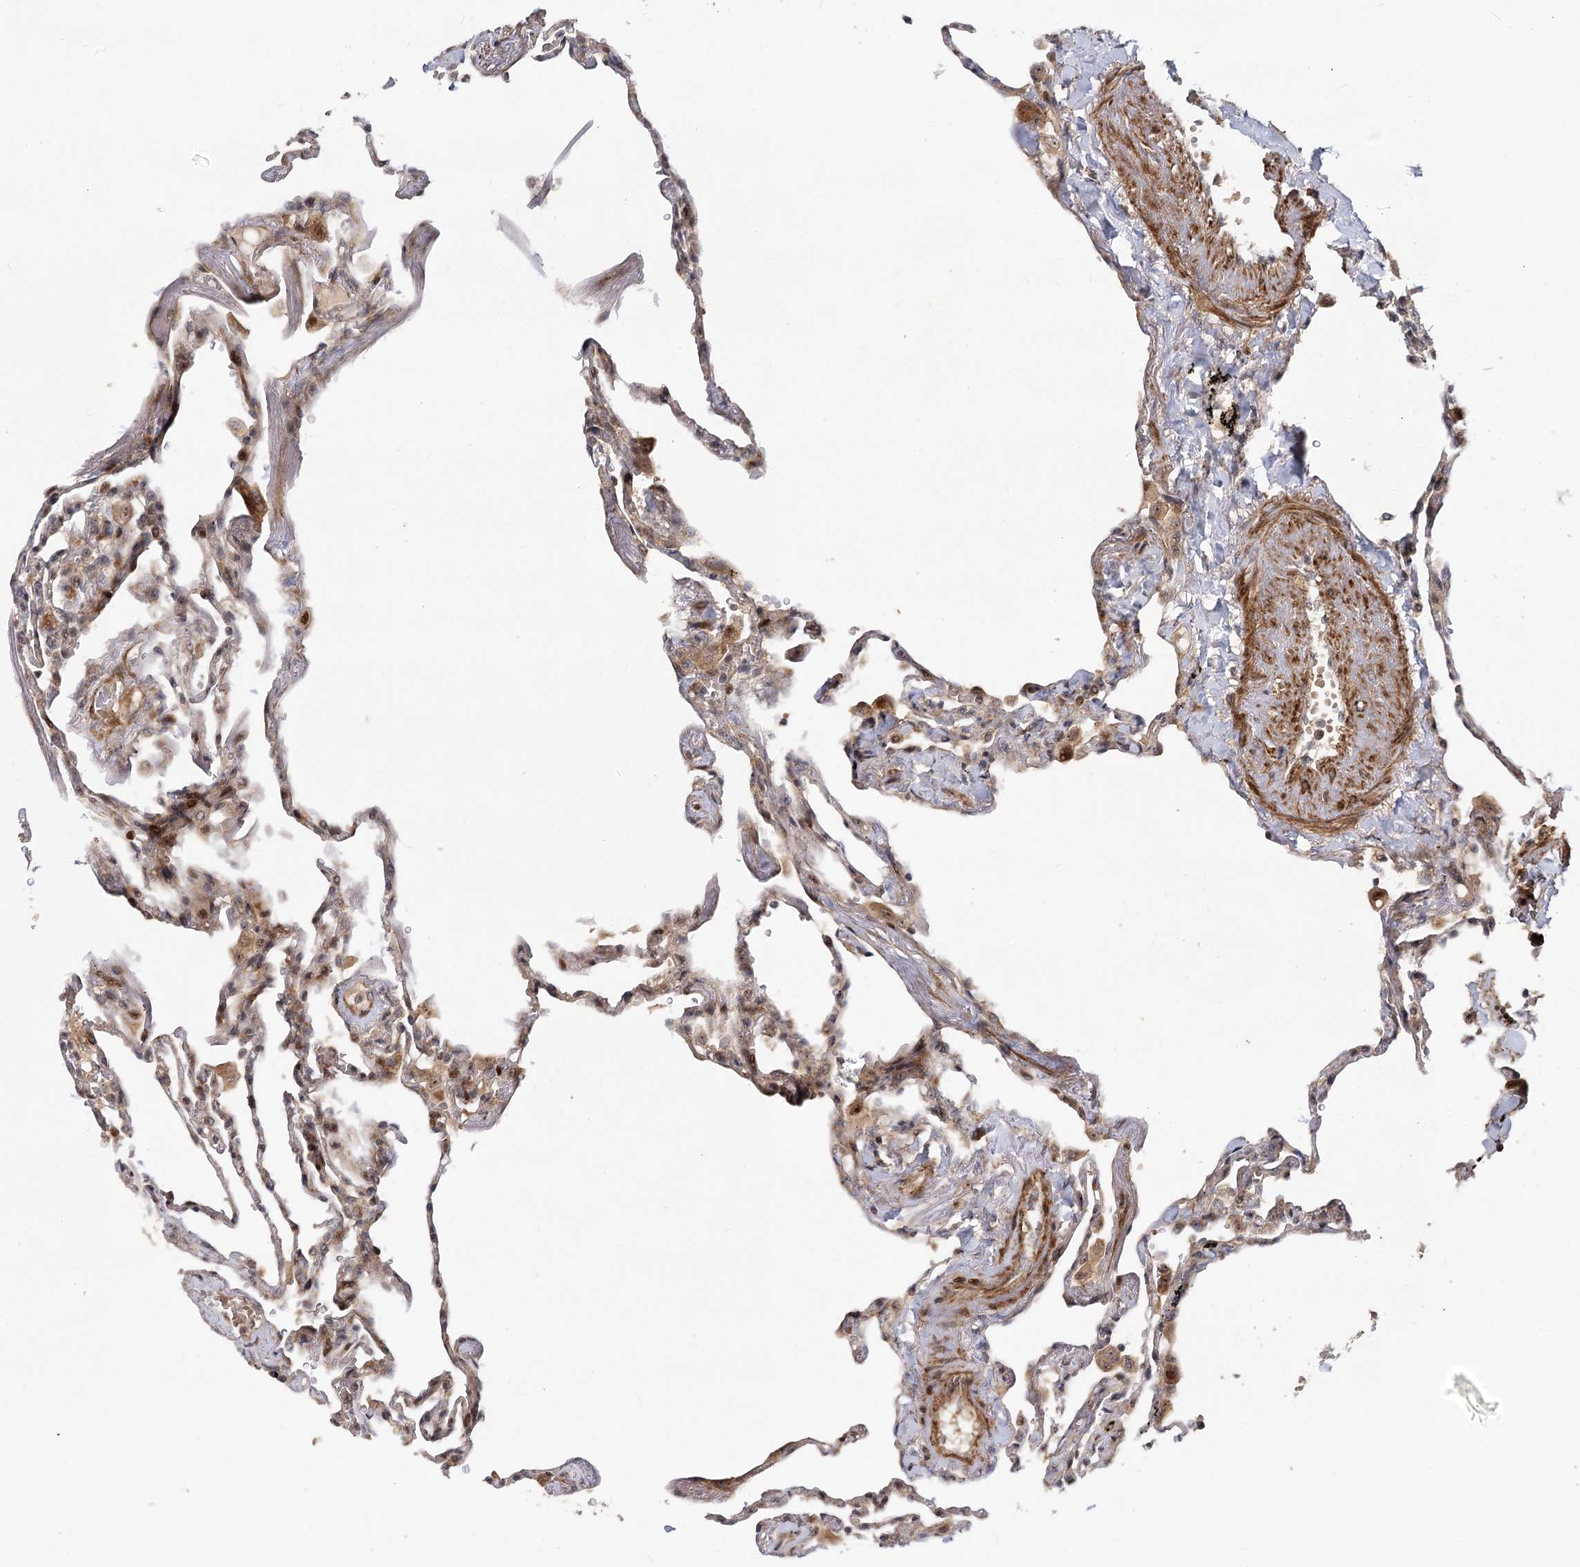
{"staining": {"intensity": "moderate", "quantity": "25%-75%", "location": "cytoplasmic/membranous"}, "tissue": "lung", "cell_type": "Alveolar cells", "image_type": "normal", "snomed": [{"axis": "morphology", "description": "Normal tissue, NOS"}, {"axis": "topography", "description": "Lung"}], "caption": "Alveolar cells show medium levels of moderate cytoplasmic/membranous positivity in approximately 25%-75% of cells in benign human lung.", "gene": "PIK3C2A", "patient": {"sex": "male", "age": 59}}